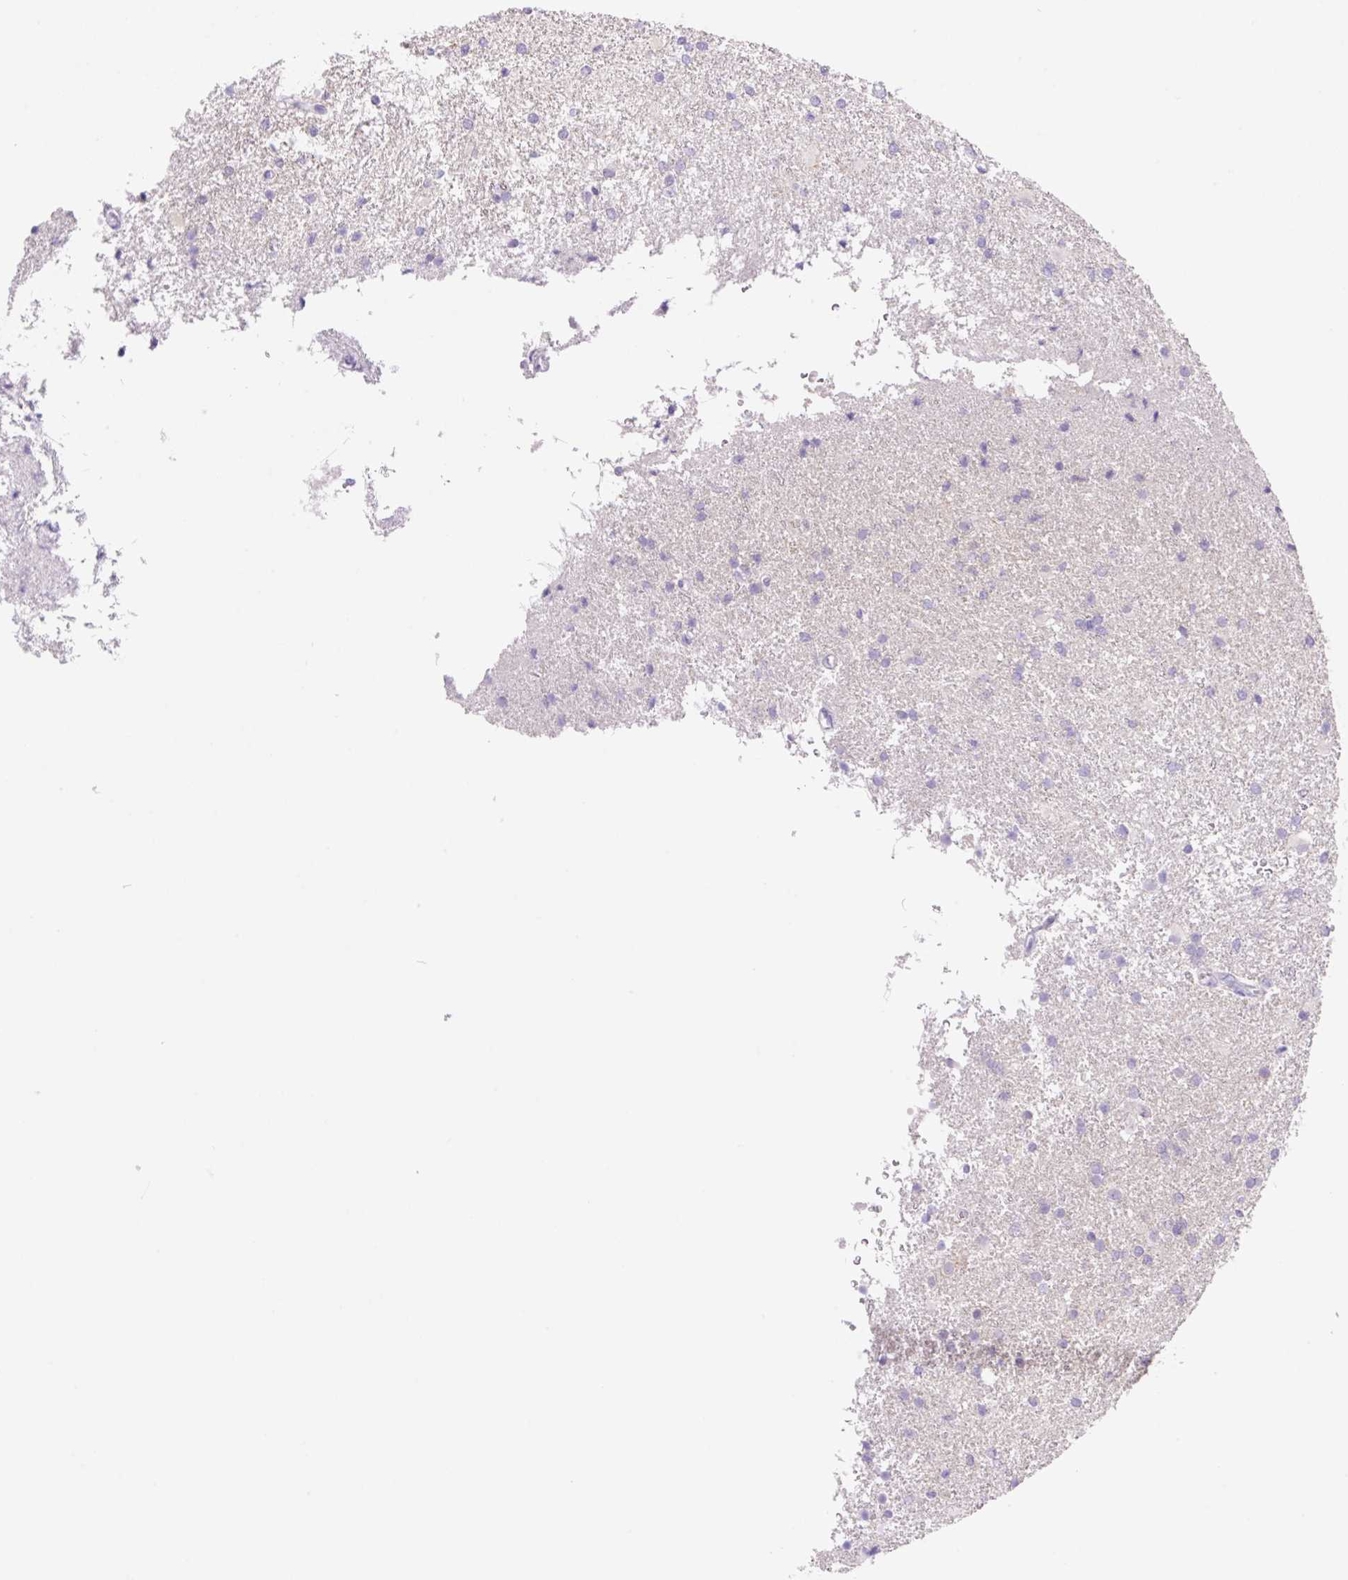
{"staining": {"intensity": "negative", "quantity": "none", "location": "none"}, "tissue": "glioma", "cell_type": "Tumor cells", "image_type": "cancer", "snomed": [{"axis": "morphology", "description": "Glioma, malignant, High grade"}, {"axis": "topography", "description": "Brain"}], "caption": "A photomicrograph of glioma stained for a protein reveals no brown staining in tumor cells.", "gene": "DENND5A", "patient": {"sex": "female", "age": 50}}